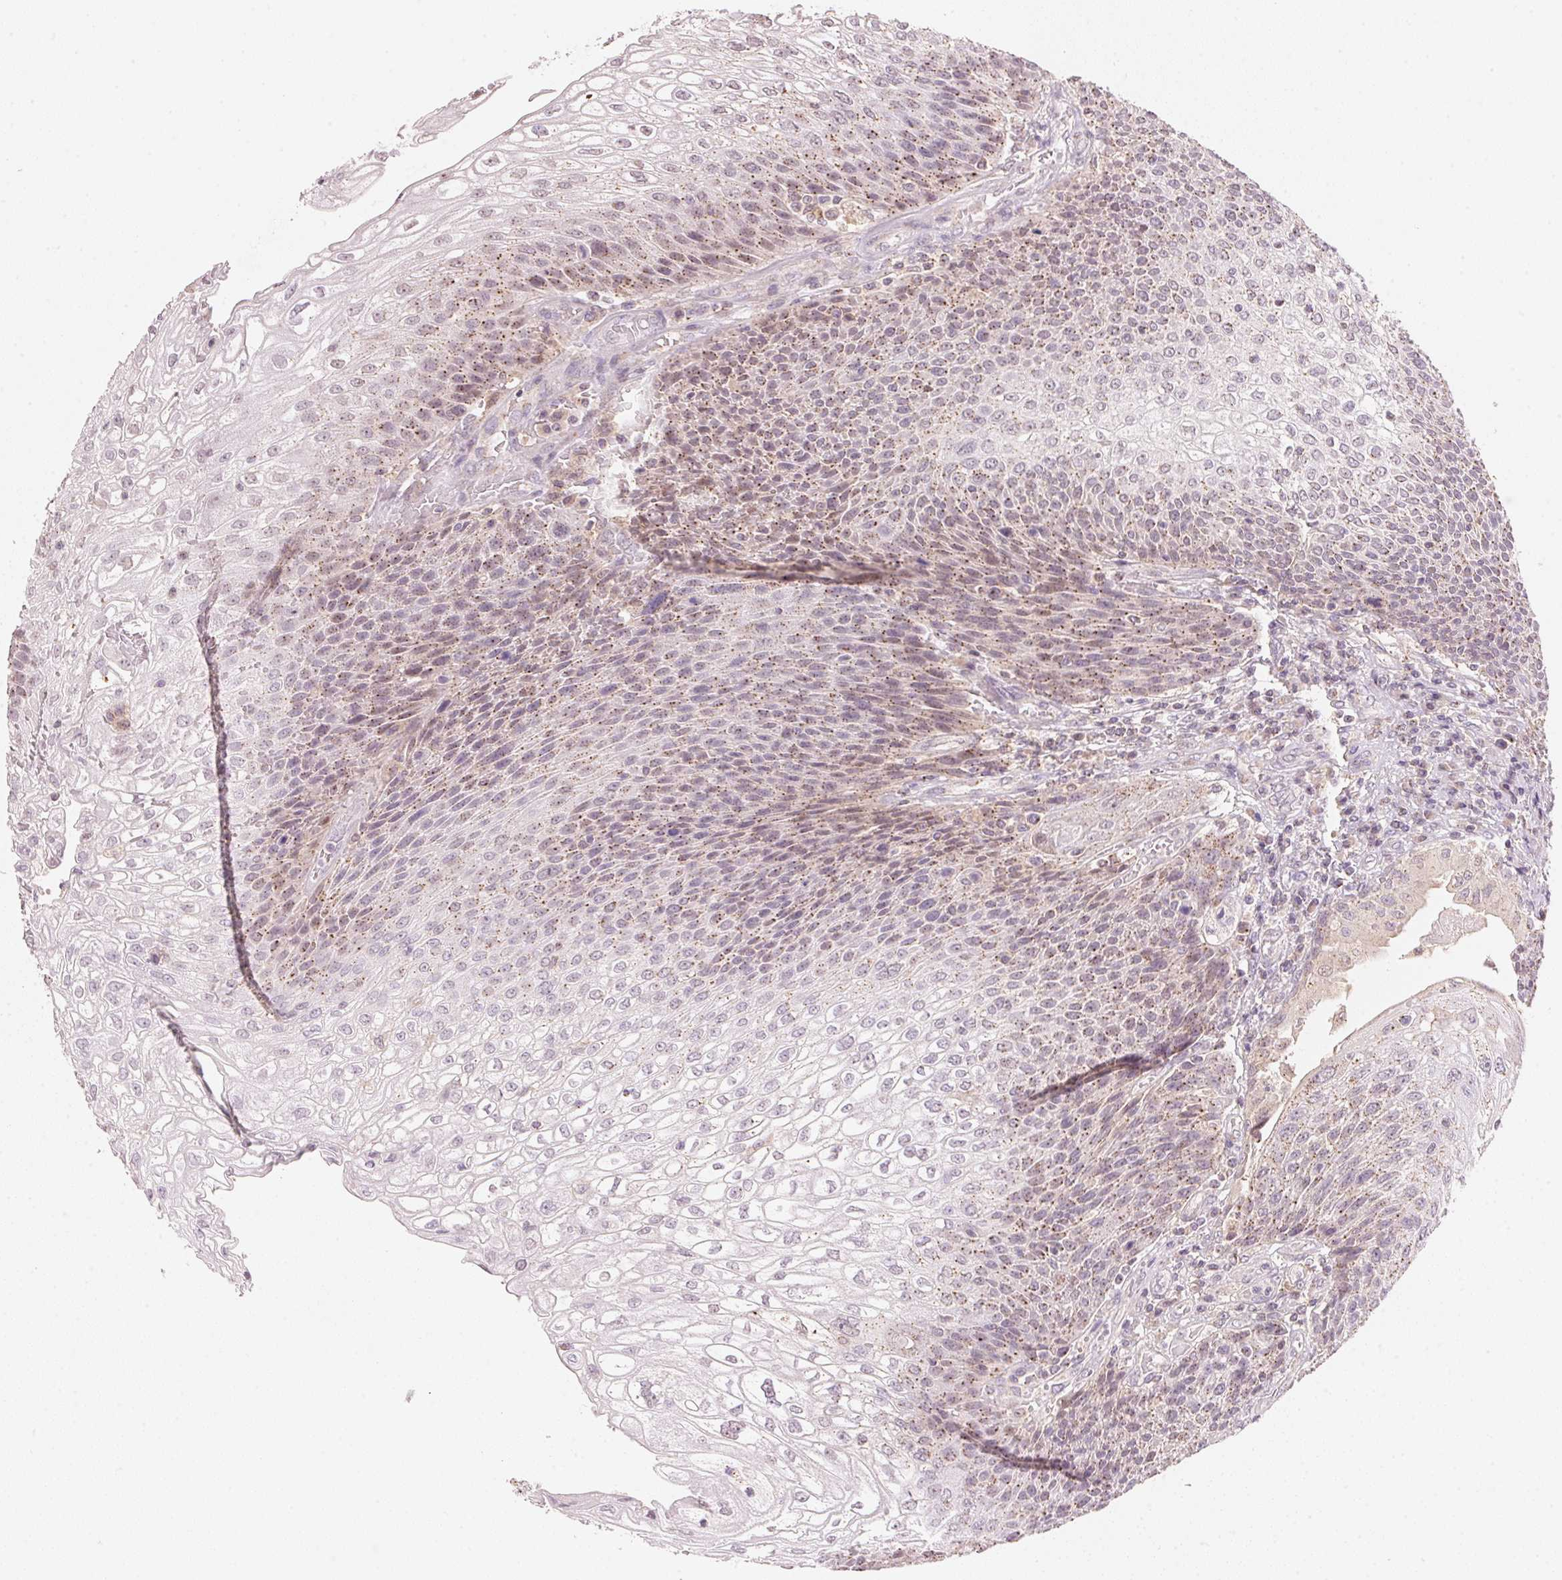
{"staining": {"intensity": "moderate", "quantity": "25%-75%", "location": "cytoplasmic/membranous"}, "tissue": "urothelial cancer", "cell_type": "Tumor cells", "image_type": "cancer", "snomed": [{"axis": "morphology", "description": "Urothelial carcinoma, High grade"}, {"axis": "topography", "description": "Urinary bladder"}], "caption": "A high-resolution photomicrograph shows IHC staining of urothelial carcinoma (high-grade), which displays moderate cytoplasmic/membranous staining in about 25%-75% of tumor cells.", "gene": "HOXB13", "patient": {"sex": "female", "age": 70}}